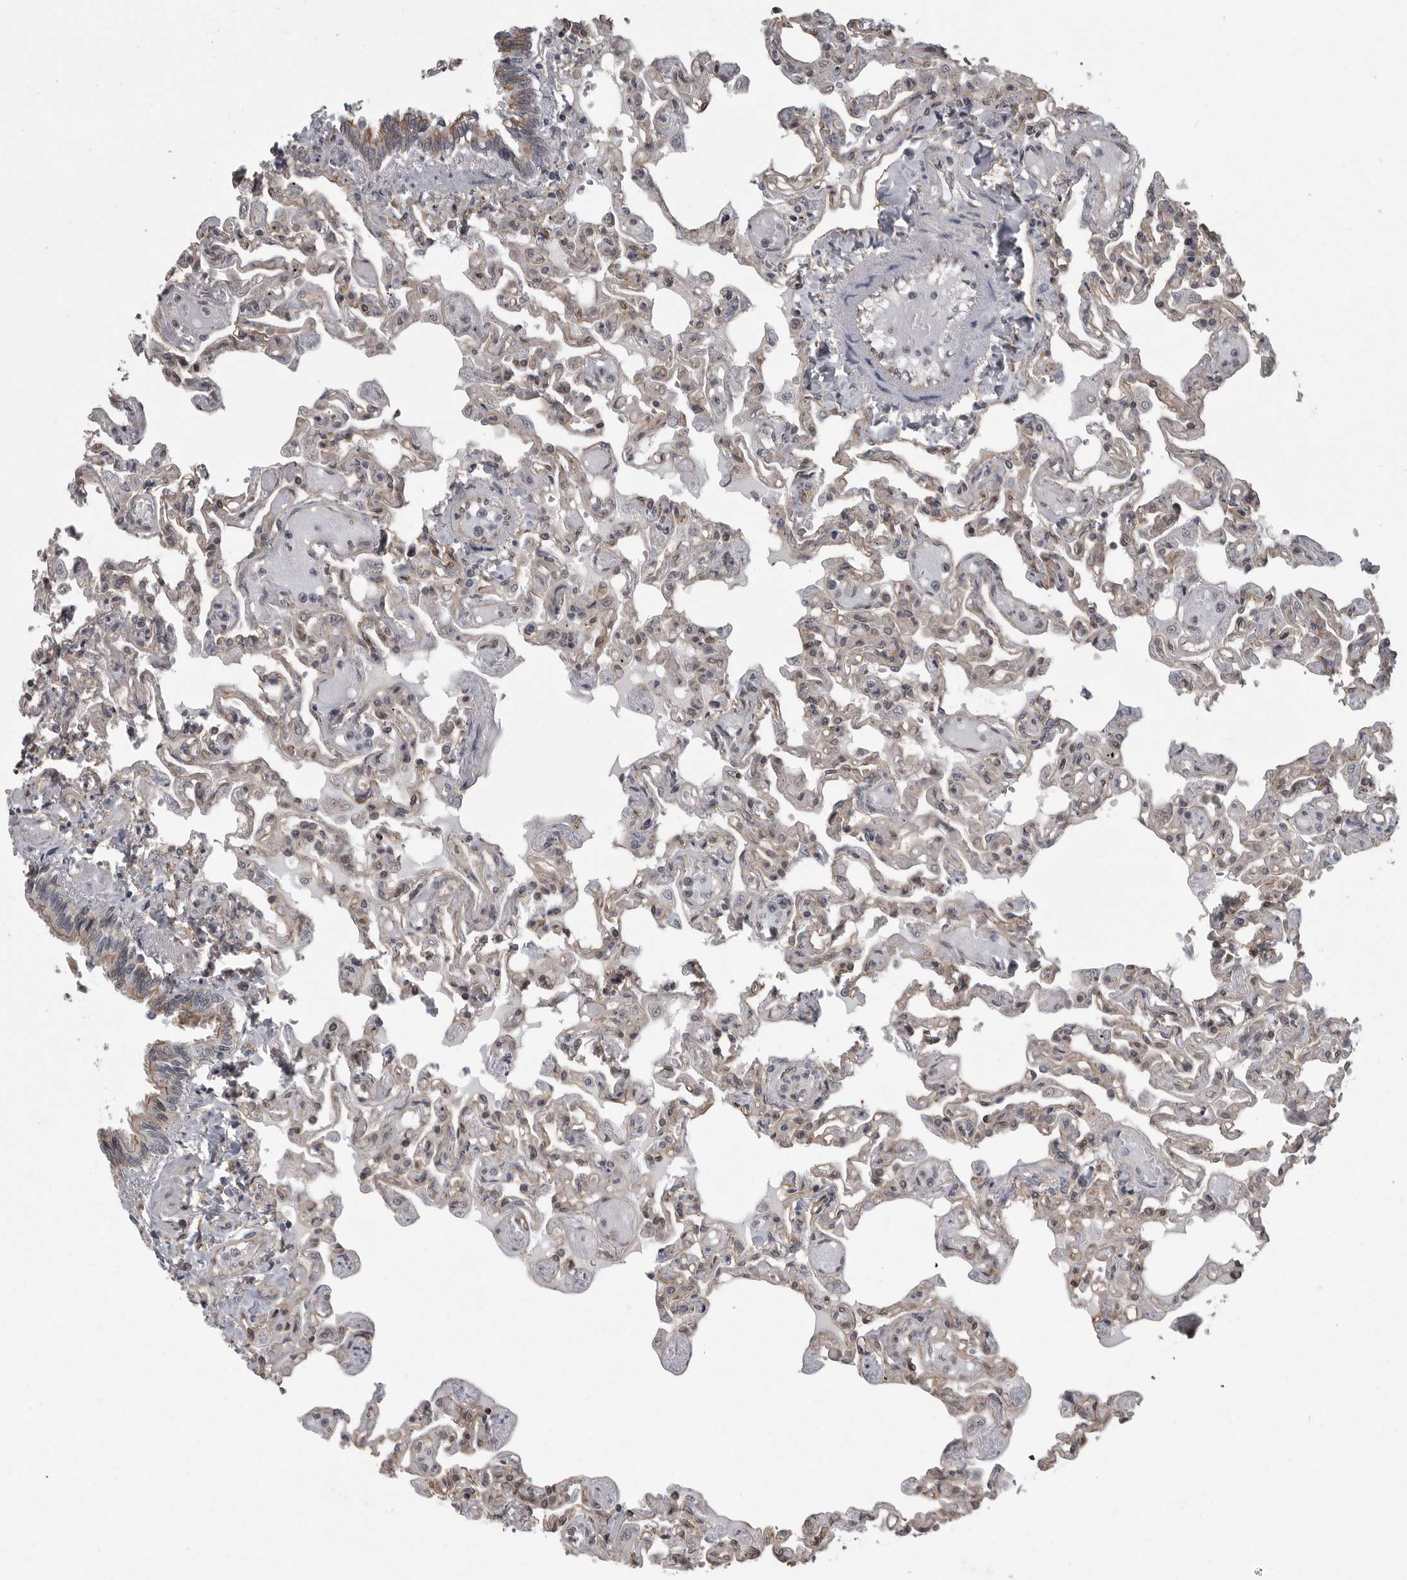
{"staining": {"intensity": "weak", "quantity": "25%-75%", "location": "cytoplasmic/membranous"}, "tissue": "lung", "cell_type": "Alveolar cells", "image_type": "normal", "snomed": [{"axis": "morphology", "description": "Normal tissue, NOS"}, {"axis": "topography", "description": "Lung"}], "caption": "Immunohistochemical staining of normal lung displays low levels of weak cytoplasmic/membranous staining in about 25%-75% of alveolar cells.", "gene": "DNAJC8", "patient": {"sex": "male", "age": 21}}